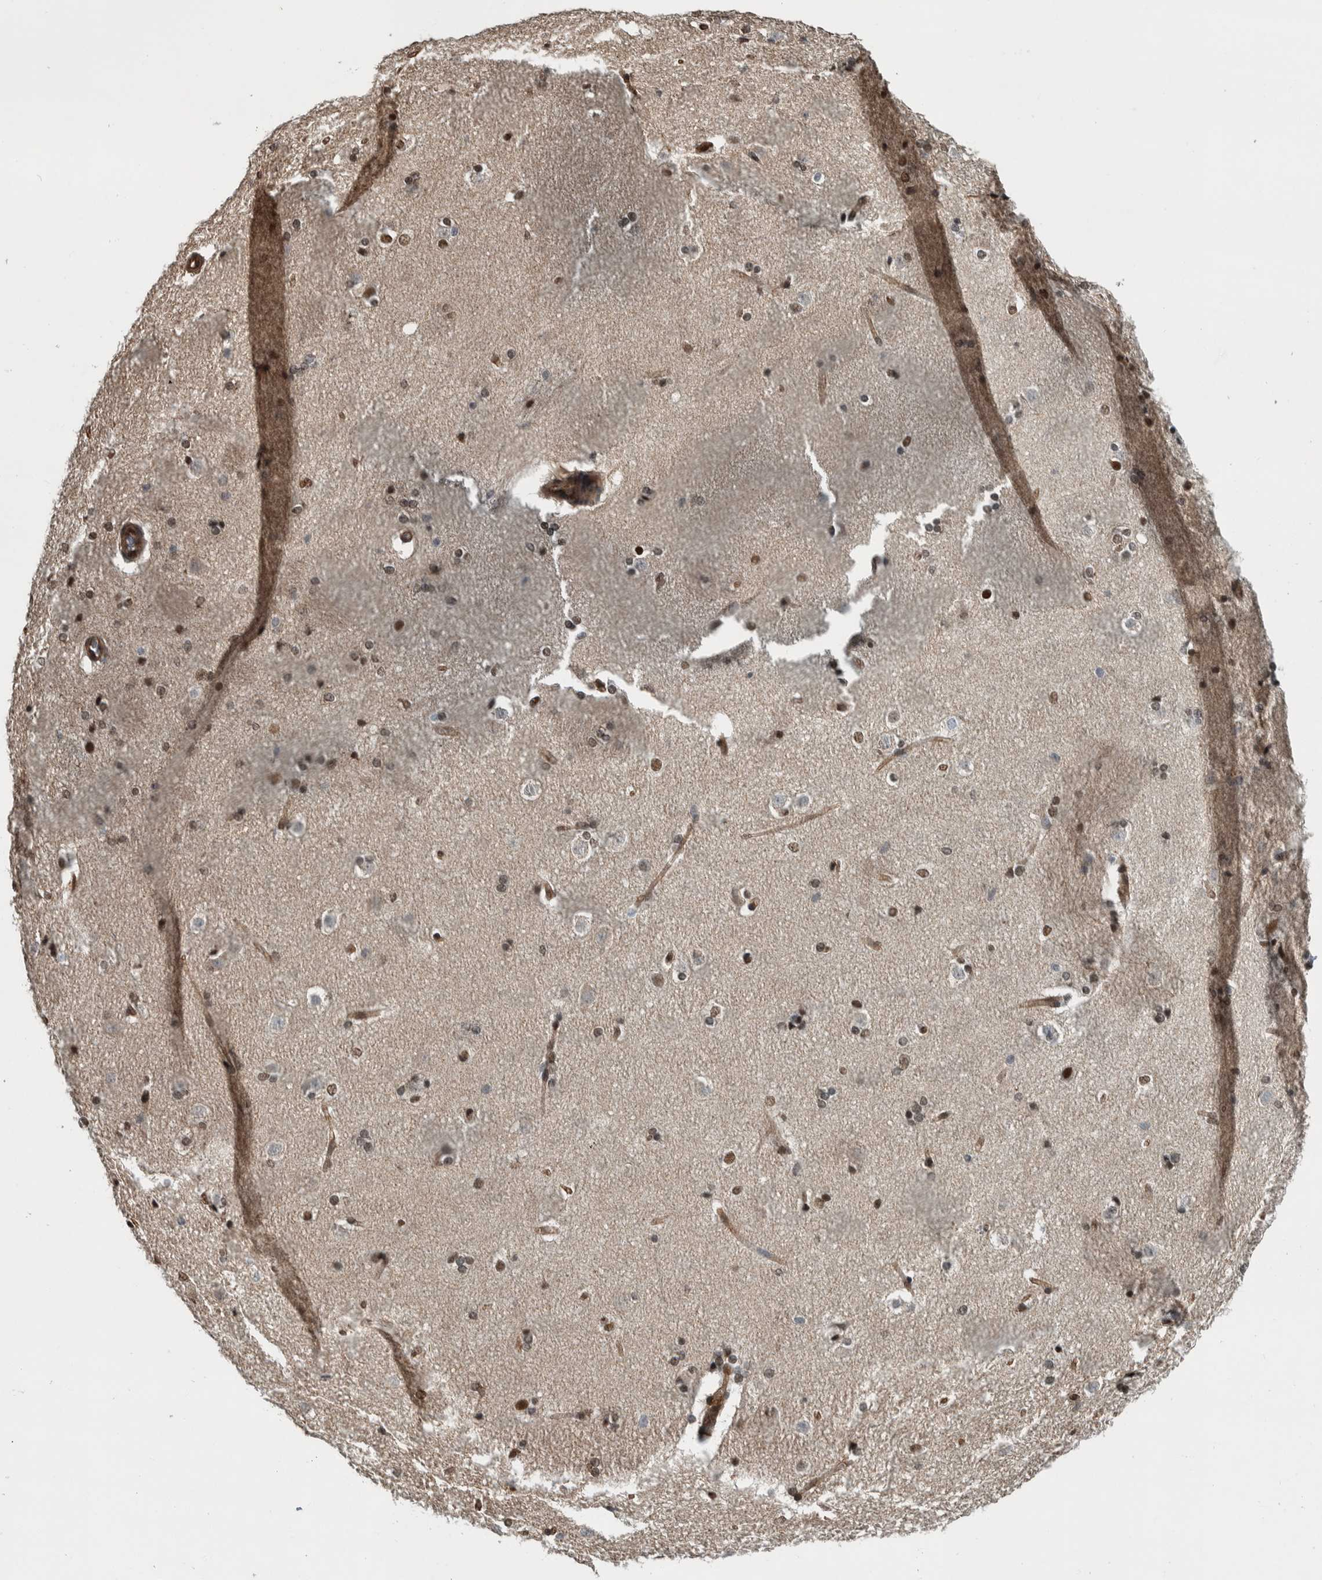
{"staining": {"intensity": "strong", "quantity": "25%-75%", "location": "nuclear"}, "tissue": "caudate", "cell_type": "Glial cells", "image_type": "normal", "snomed": [{"axis": "morphology", "description": "Normal tissue, NOS"}, {"axis": "topography", "description": "Lateral ventricle wall"}], "caption": "A photomicrograph of human caudate stained for a protein reveals strong nuclear brown staining in glial cells.", "gene": "FAM135B", "patient": {"sex": "female", "age": 19}}